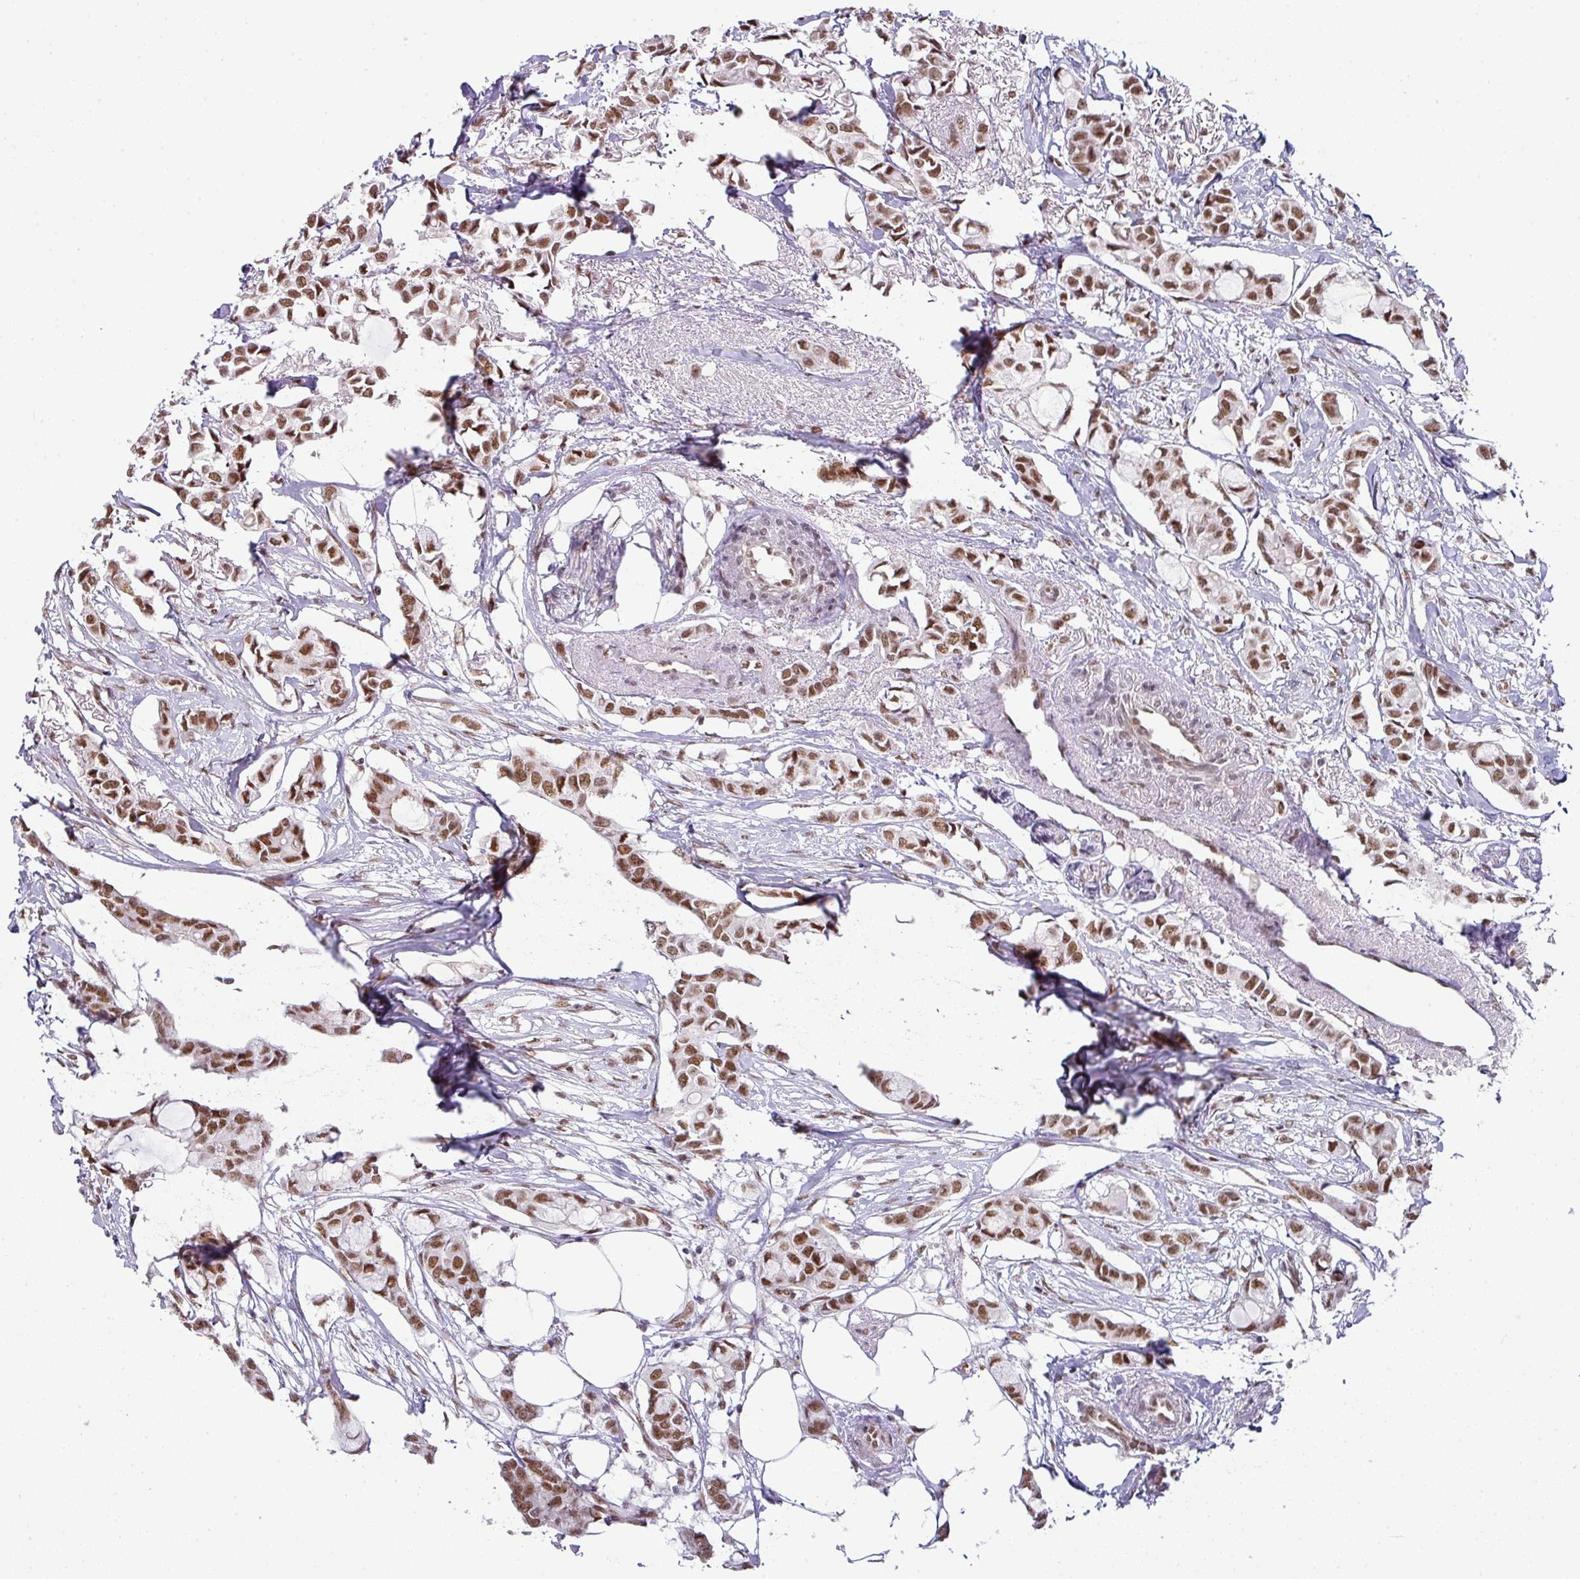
{"staining": {"intensity": "moderate", "quantity": ">75%", "location": "nuclear"}, "tissue": "breast cancer", "cell_type": "Tumor cells", "image_type": "cancer", "snomed": [{"axis": "morphology", "description": "Duct carcinoma"}, {"axis": "topography", "description": "Breast"}], "caption": "Infiltrating ductal carcinoma (breast) tissue shows moderate nuclear expression in approximately >75% of tumor cells, visualized by immunohistochemistry. (Brightfield microscopy of DAB IHC at high magnification).", "gene": "NCOA5", "patient": {"sex": "female", "age": 73}}